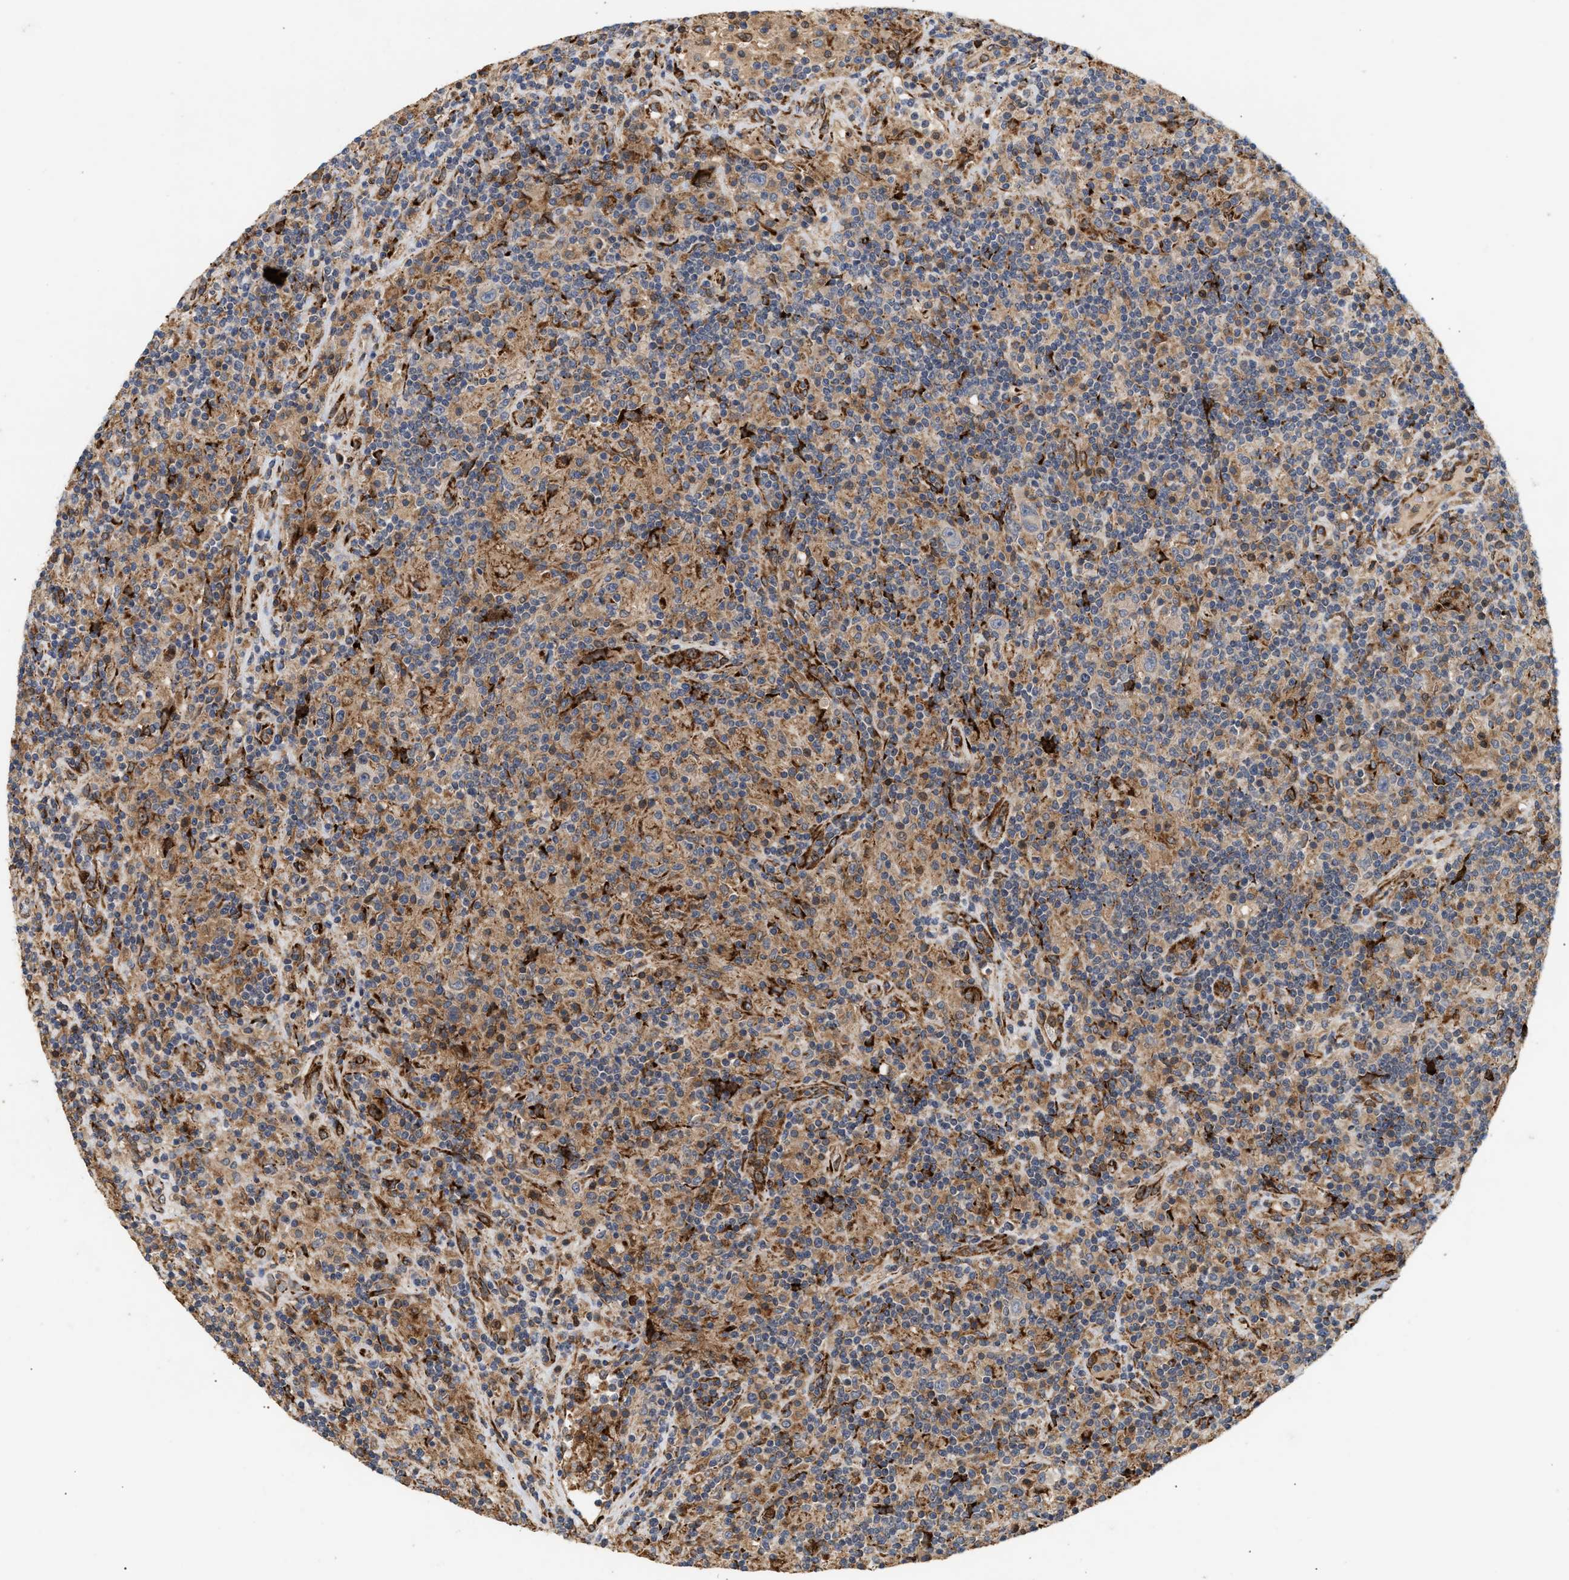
{"staining": {"intensity": "negative", "quantity": "none", "location": "none"}, "tissue": "lymphoma", "cell_type": "Tumor cells", "image_type": "cancer", "snomed": [{"axis": "morphology", "description": "Hodgkin's disease, NOS"}, {"axis": "topography", "description": "Lymph node"}], "caption": "This is an immunohistochemistry histopathology image of lymphoma. There is no positivity in tumor cells.", "gene": "PLCD1", "patient": {"sex": "male", "age": 70}}